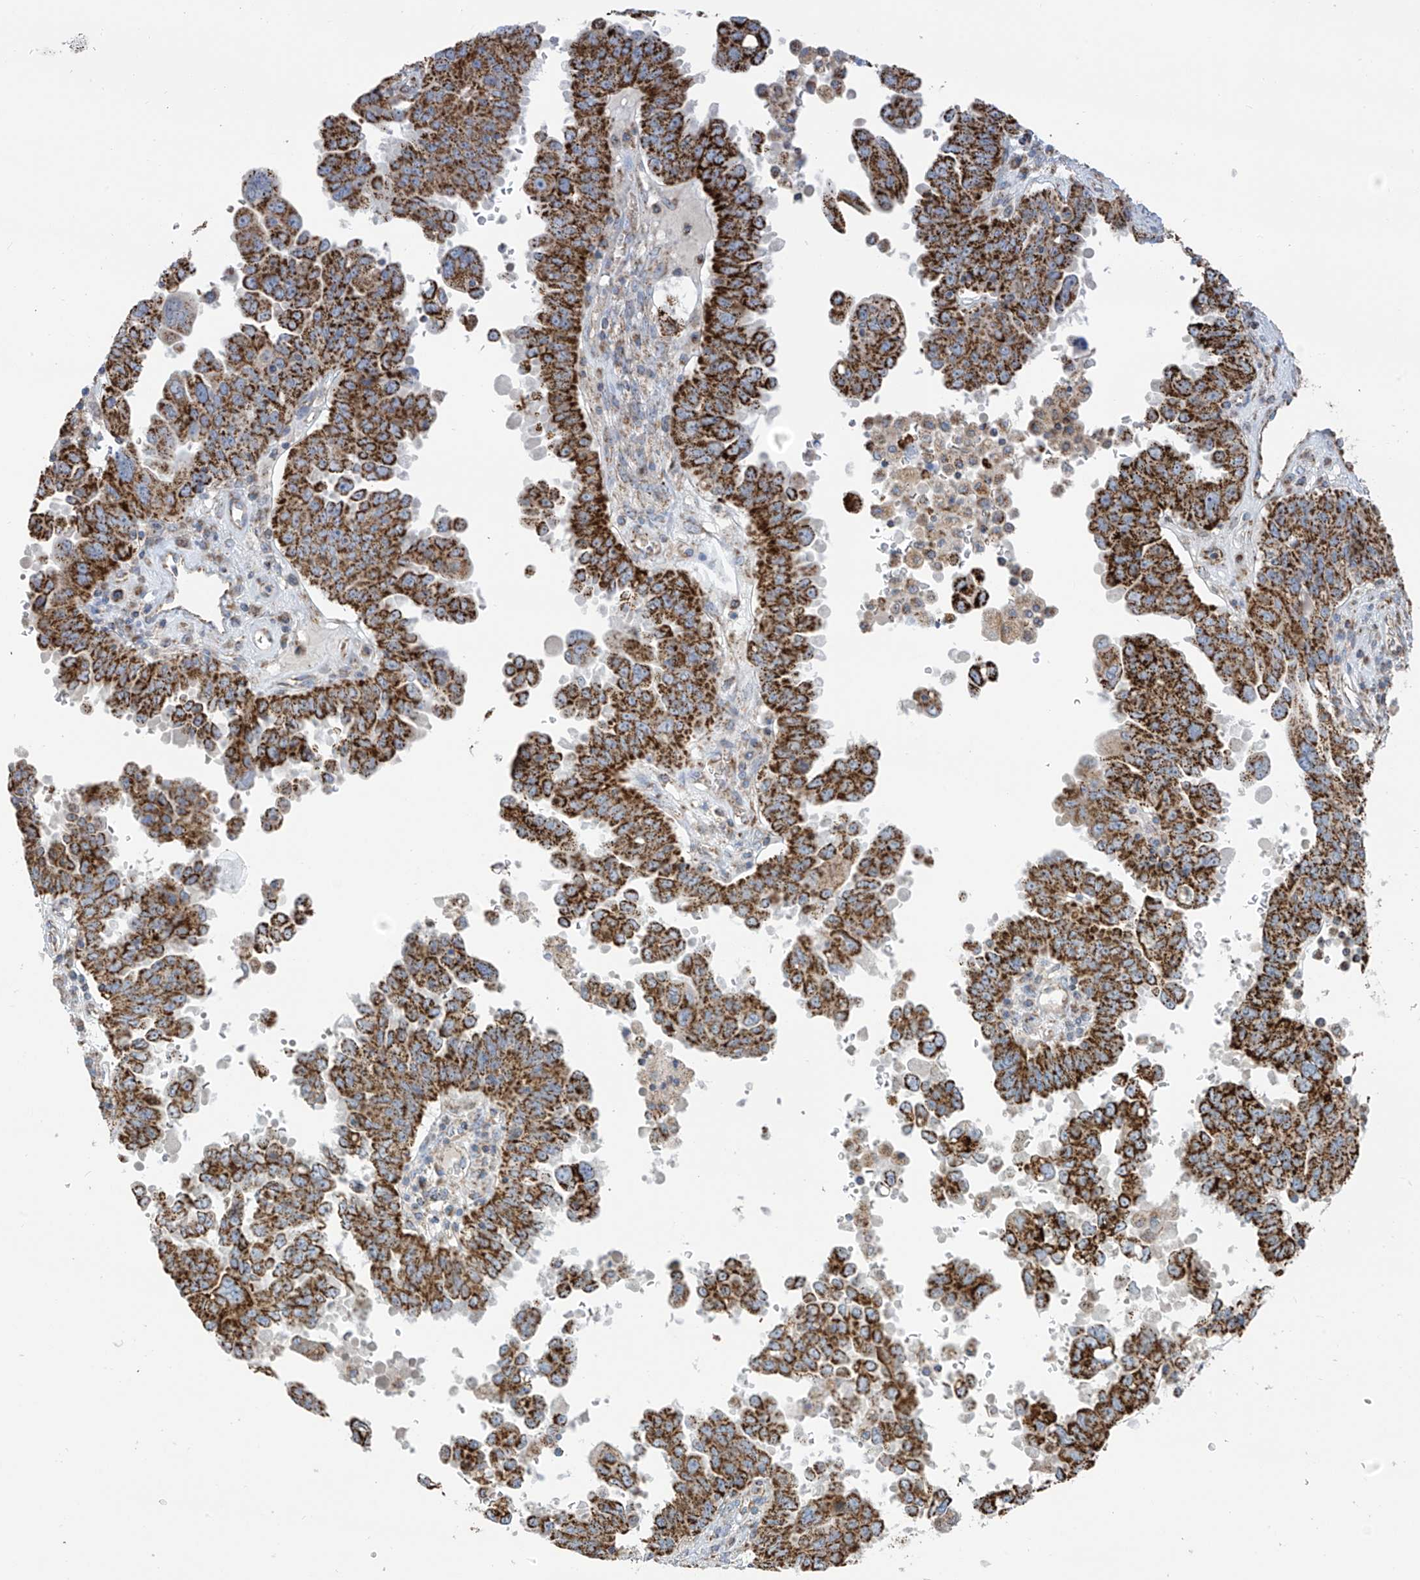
{"staining": {"intensity": "strong", "quantity": ">75%", "location": "cytoplasmic/membranous"}, "tissue": "ovarian cancer", "cell_type": "Tumor cells", "image_type": "cancer", "snomed": [{"axis": "morphology", "description": "Carcinoma, endometroid"}, {"axis": "topography", "description": "Ovary"}], "caption": "Ovarian cancer tissue exhibits strong cytoplasmic/membranous positivity in approximately >75% of tumor cells, visualized by immunohistochemistry.", "gene": "PNPT1", "patient": {"sex": "female", "age": 62}}